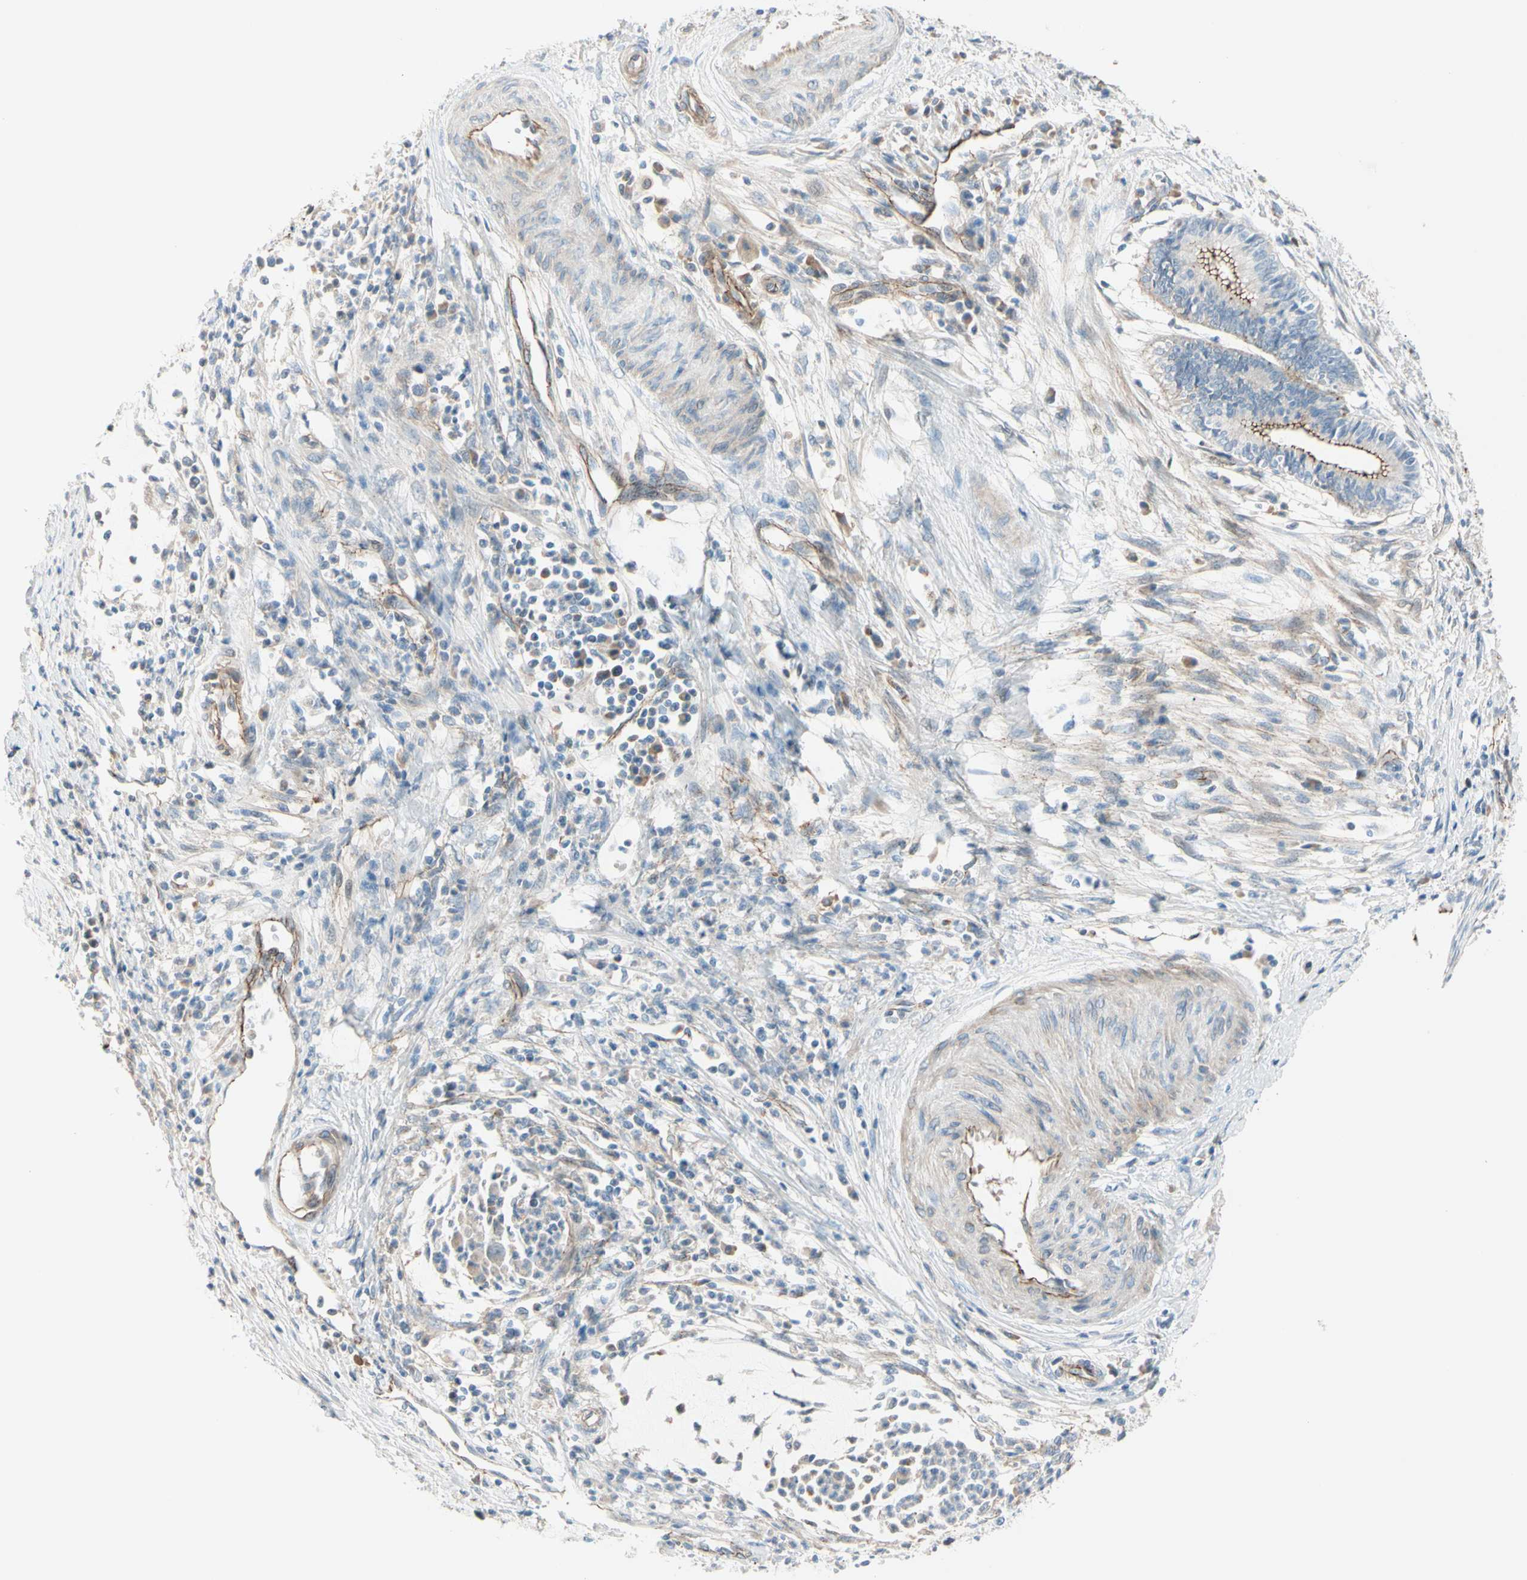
{"staining": {"intensity": "weak", "quantity": "25%-75%", "location": "cytoplasmic/membranous"}, "tissue": "cervical cancer", "cell_type": "Tumor cells", "image_type": "cancer", "snomed": [{"axis": "morphology", "description": "Adenocarcinoma, NOS"}, {"axis": "topography", "description": "Cervix"}], "caption": "This is an image of IHC staining of cervical adenocarcinoma, which shows weak staining in the cytoplasmic/membranous of tumor cells.", "gene": "TJP1", "patient": {"sex": "female", "age": 36}}